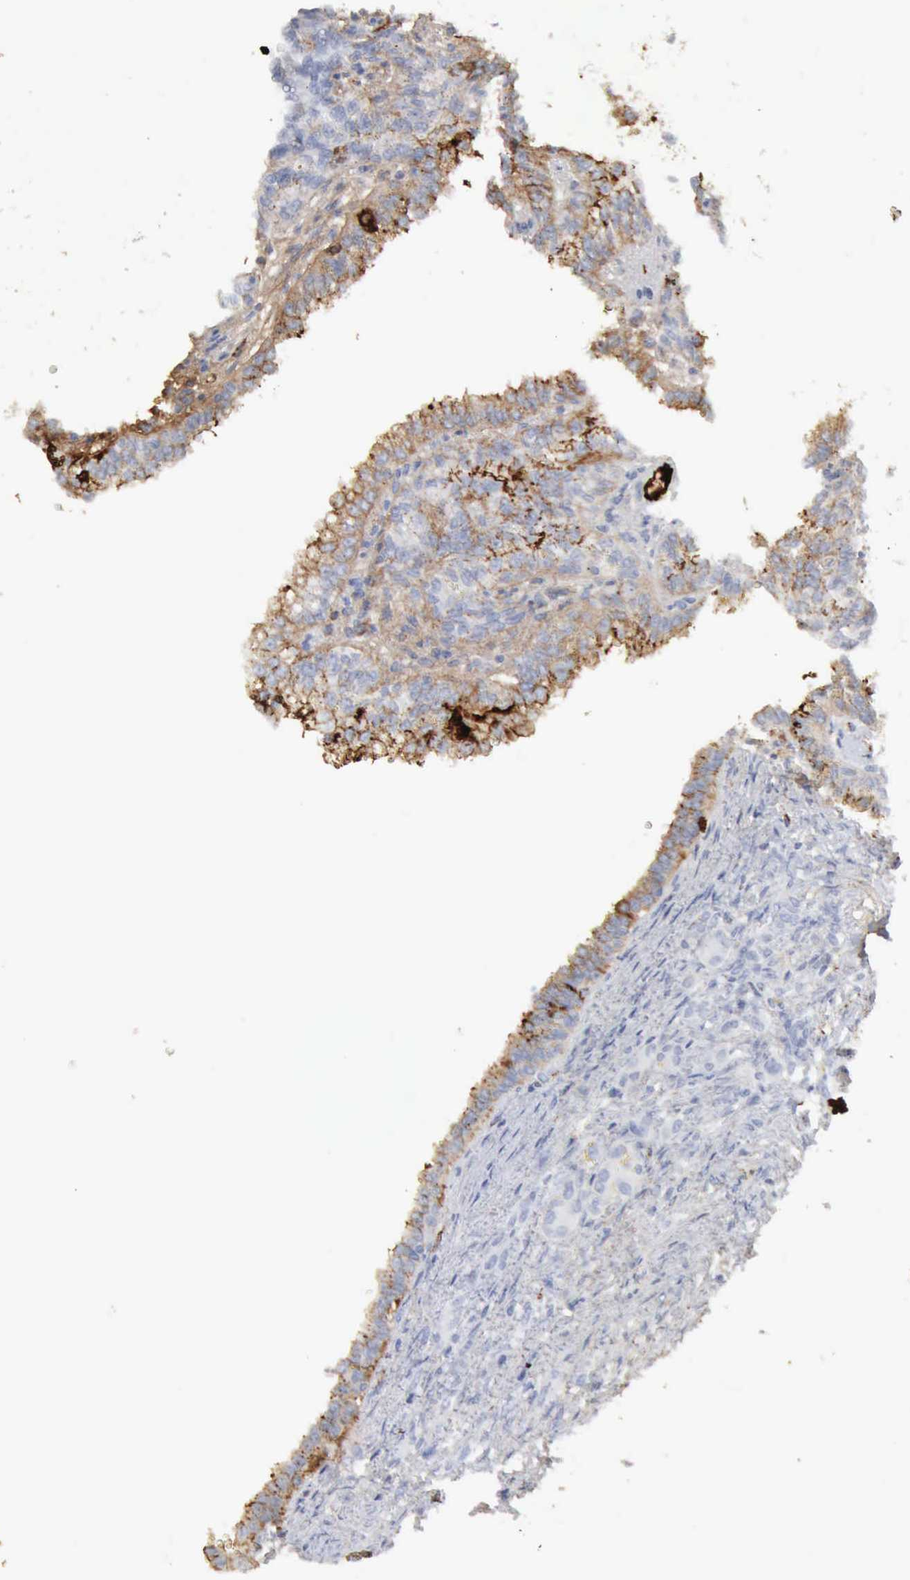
{"staining": {"intensity": "weak", "quantity": ">75%", "location": "cytoplasmic/membranous"}, "tissue": "renal cancer", "cell_type": "Tumor cells", "image_type": "cancer", "snomed": [{"axis": "morphology", "description": "Inflammation, NOS"}, {"axis": "morphology", "description": "Adenocarcinoma, NOS"}, {"axis": "topography", "description": "Kidney"}], "caption": "IHC (DAB) staining of renal cancer demonstrates weak cytoplasmic/membranous protein positivity in approximately >75% of tumor cells. Nuclei are stained in blue.", "gene": "C4BPA", "patient": {"sex": "male", "age": 68}}